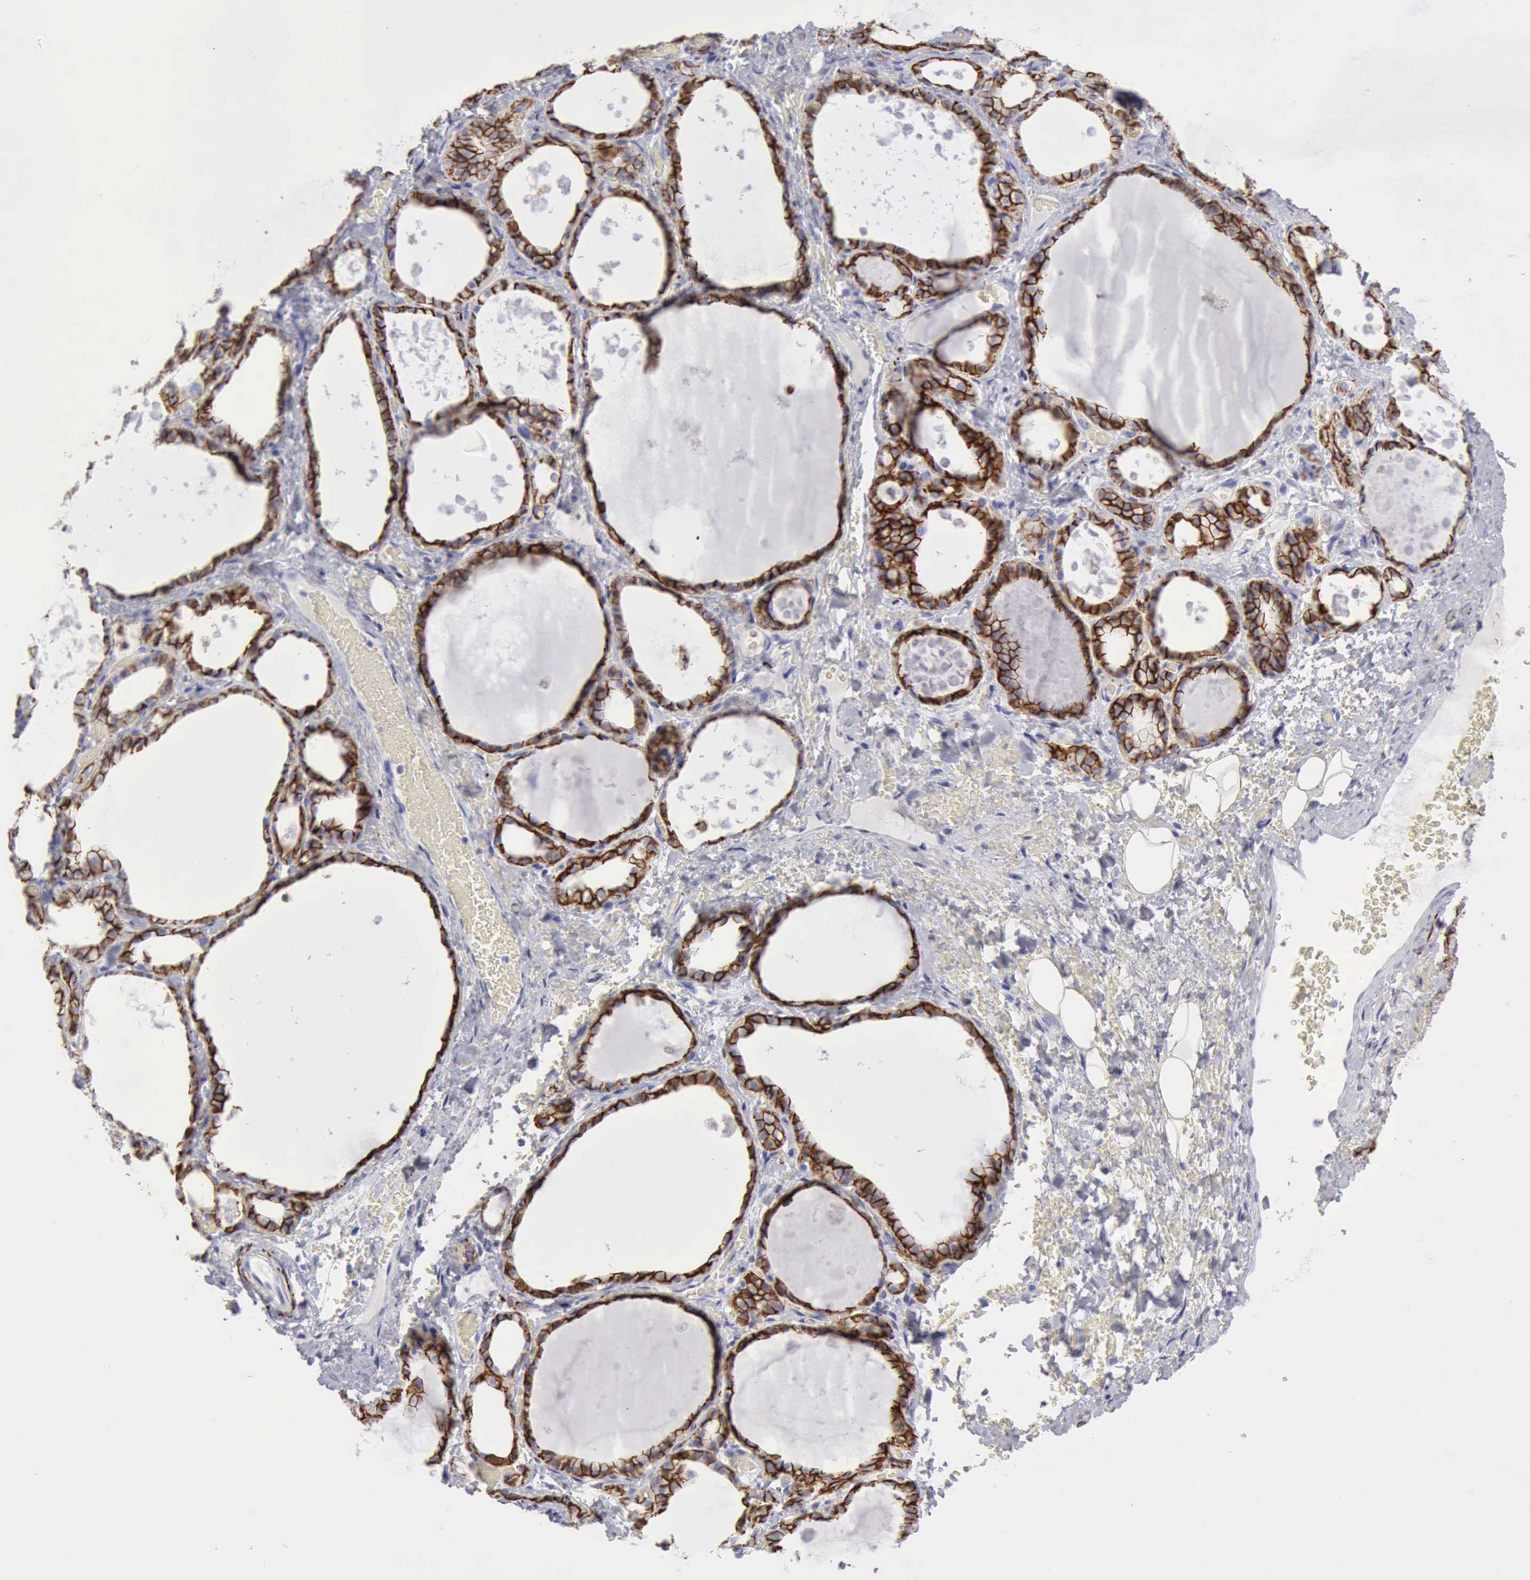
{"staining": {"intensity": "strong", "quantity": ">75%", "location": "cytoplasmic/membranous"}, "tissue": "thyroid gland", "cell_type": "Glandular cells", "image_type": "normal", "snomed": [{"axis": "morphology", "description": "Normal tissue, NOS"}, {"axis": "topography", "description": "Thyroid gland"}], "caption": "A brown stain shows strong cytoplasmic/membranous positivity of a protein in glandular cells of benign human thyroid gland. Immunohistochemistry stains the protein in brown and the nuclei are stained blue.", "gene": "NCAM1", "patient": {"sex": "male", "age": 61}}